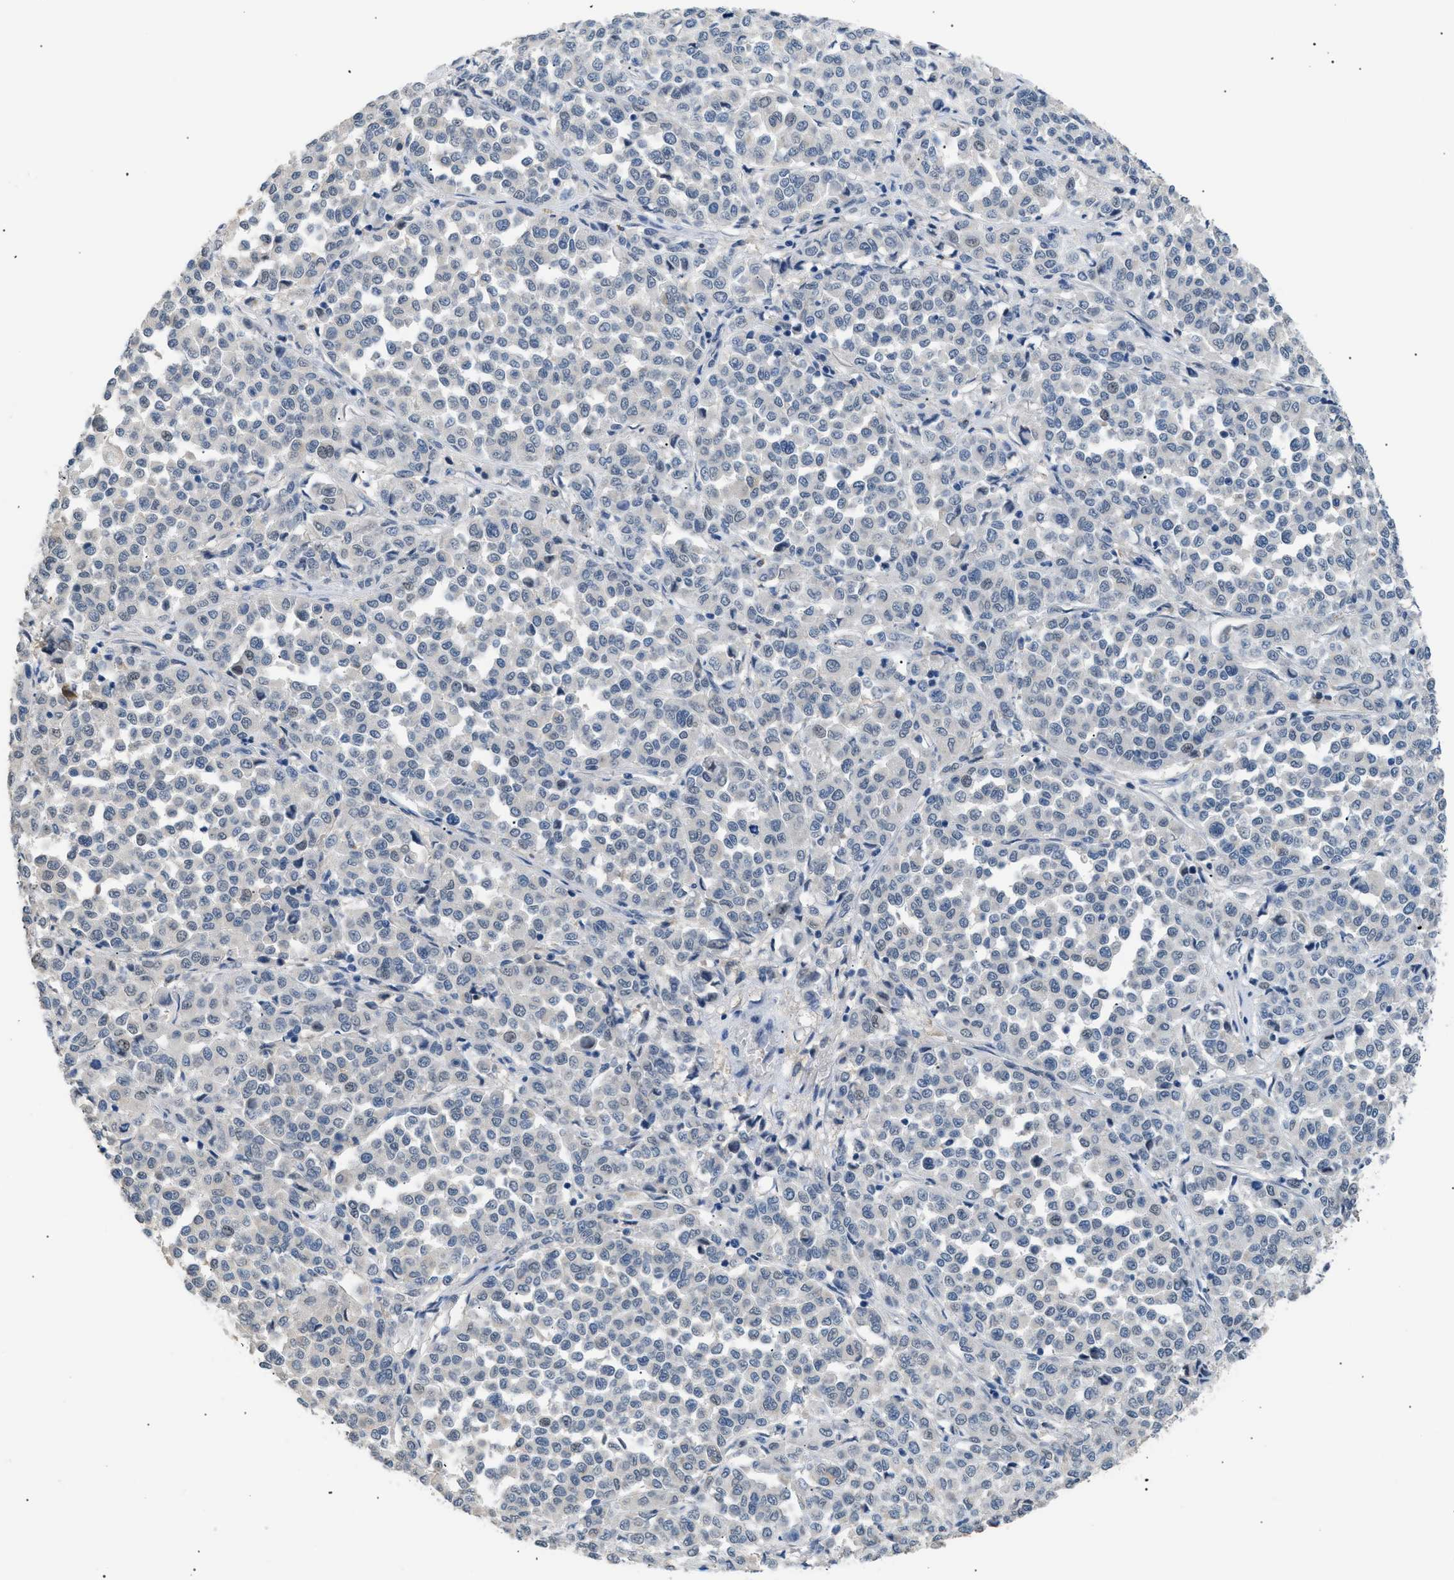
{"staining": {"intensity": "negative", "quantity": "none", "location": "none"}, "tissue": "melanoma", "cell_type": "Tumor cells", "image_type": "cancer", "snomed": [{"axis": "morphology", "description": "Malignant melanoma, Metastatic site"}, {"axis": "topography", "description": "Pancreas"}], "caption": "Immunohistochemical staining of melanoma shows no significant positivity in tumor cells.", "gene": "AKR1A1", "patient": {"sex": "female", "age": 30}}